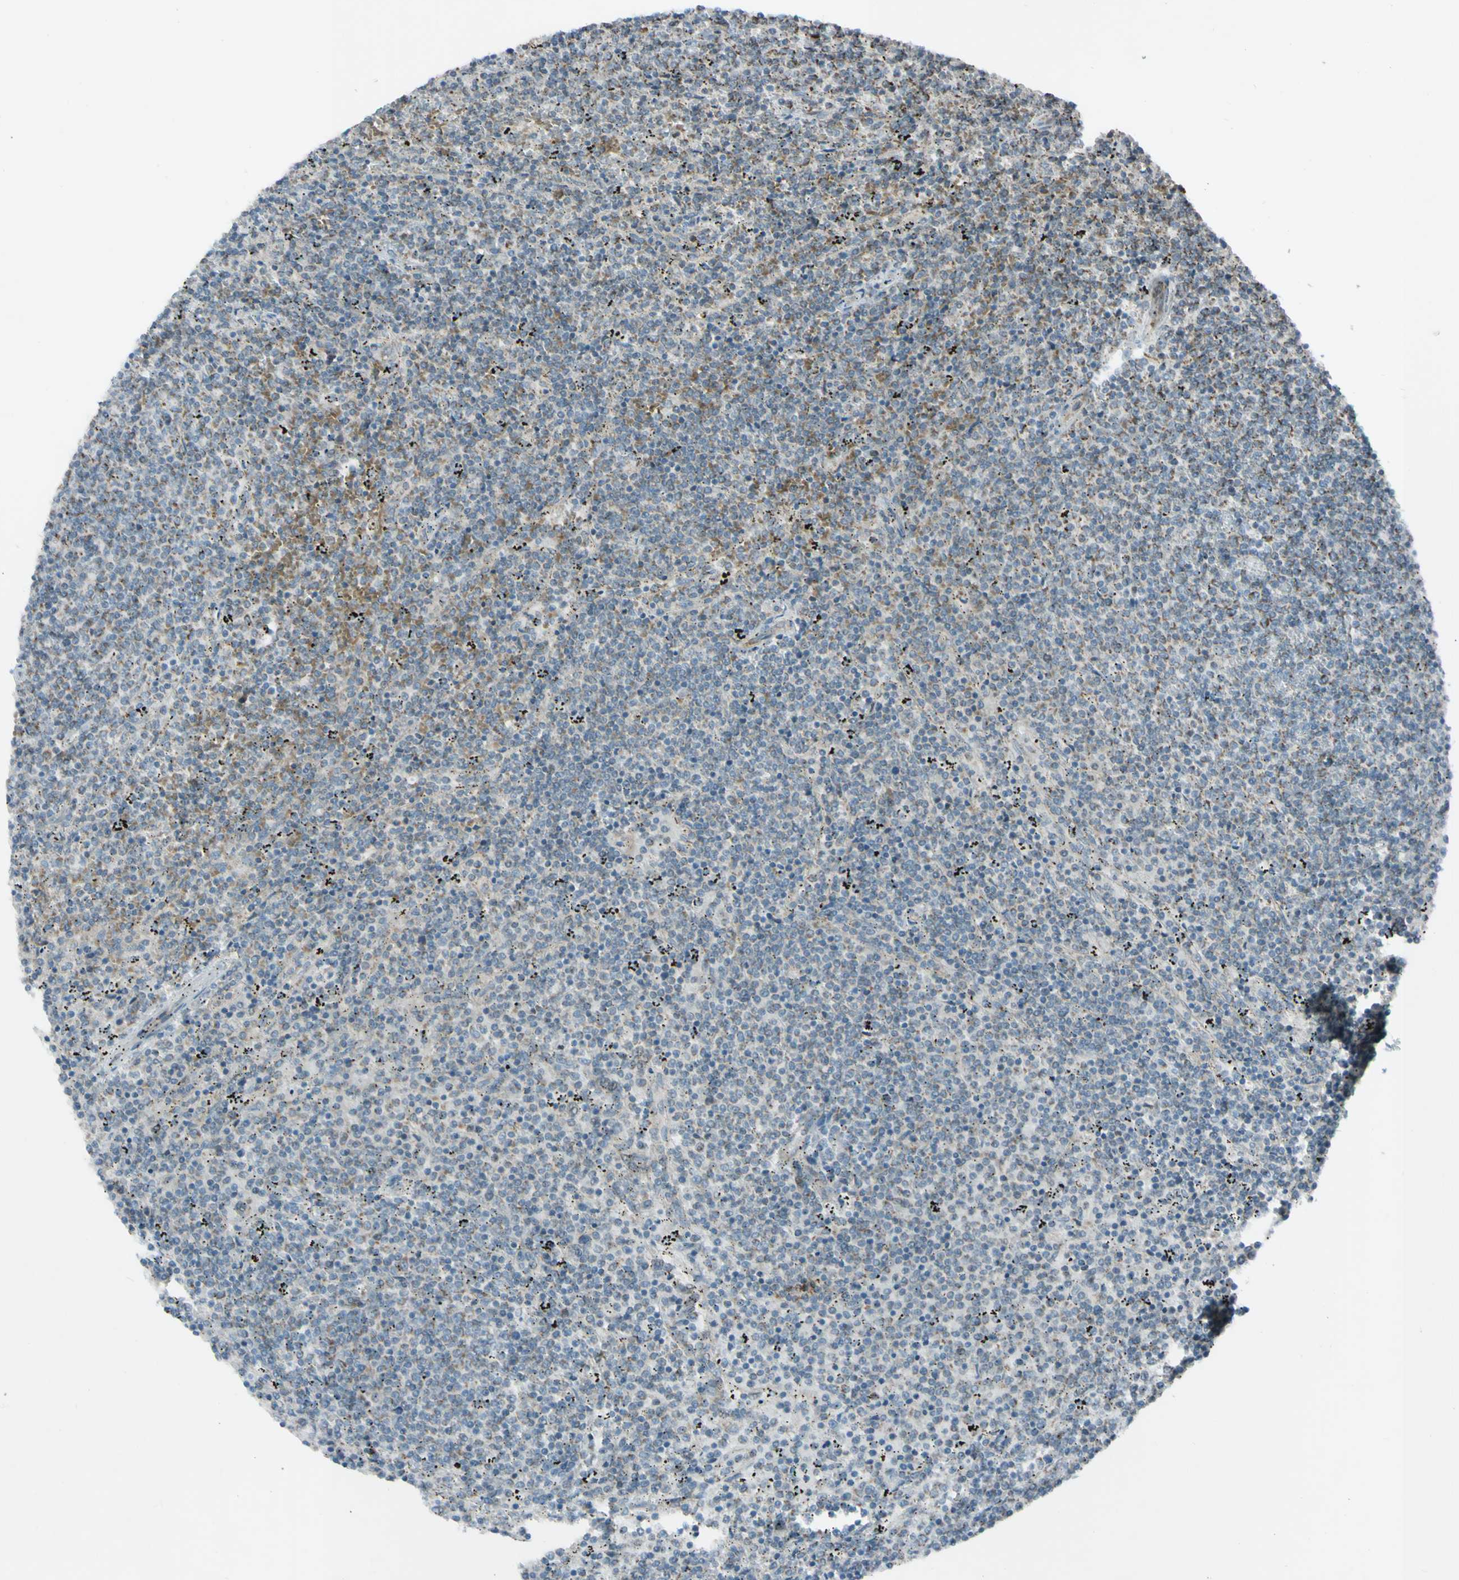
{"staining": {"intensity": "weak", "quantity": "<25%", "location": "cytoplasmic/membranous"}, "tissue": "lymphoma", "cell_type": "Tumor cells", "image_type": "cancer", "snomed": [{"axis": "morphology", "description": "Malignant lymphoma, non-Hodgkin's type, Low grade"}, {"axis": "topography", "description": "Spleen"}], "caption": "Immunohistochemical staining of lymphoma reveals no significant staining in tumor cells.", "gene": "ACOT8", "patient": {"sex": "female", "age": 50}}